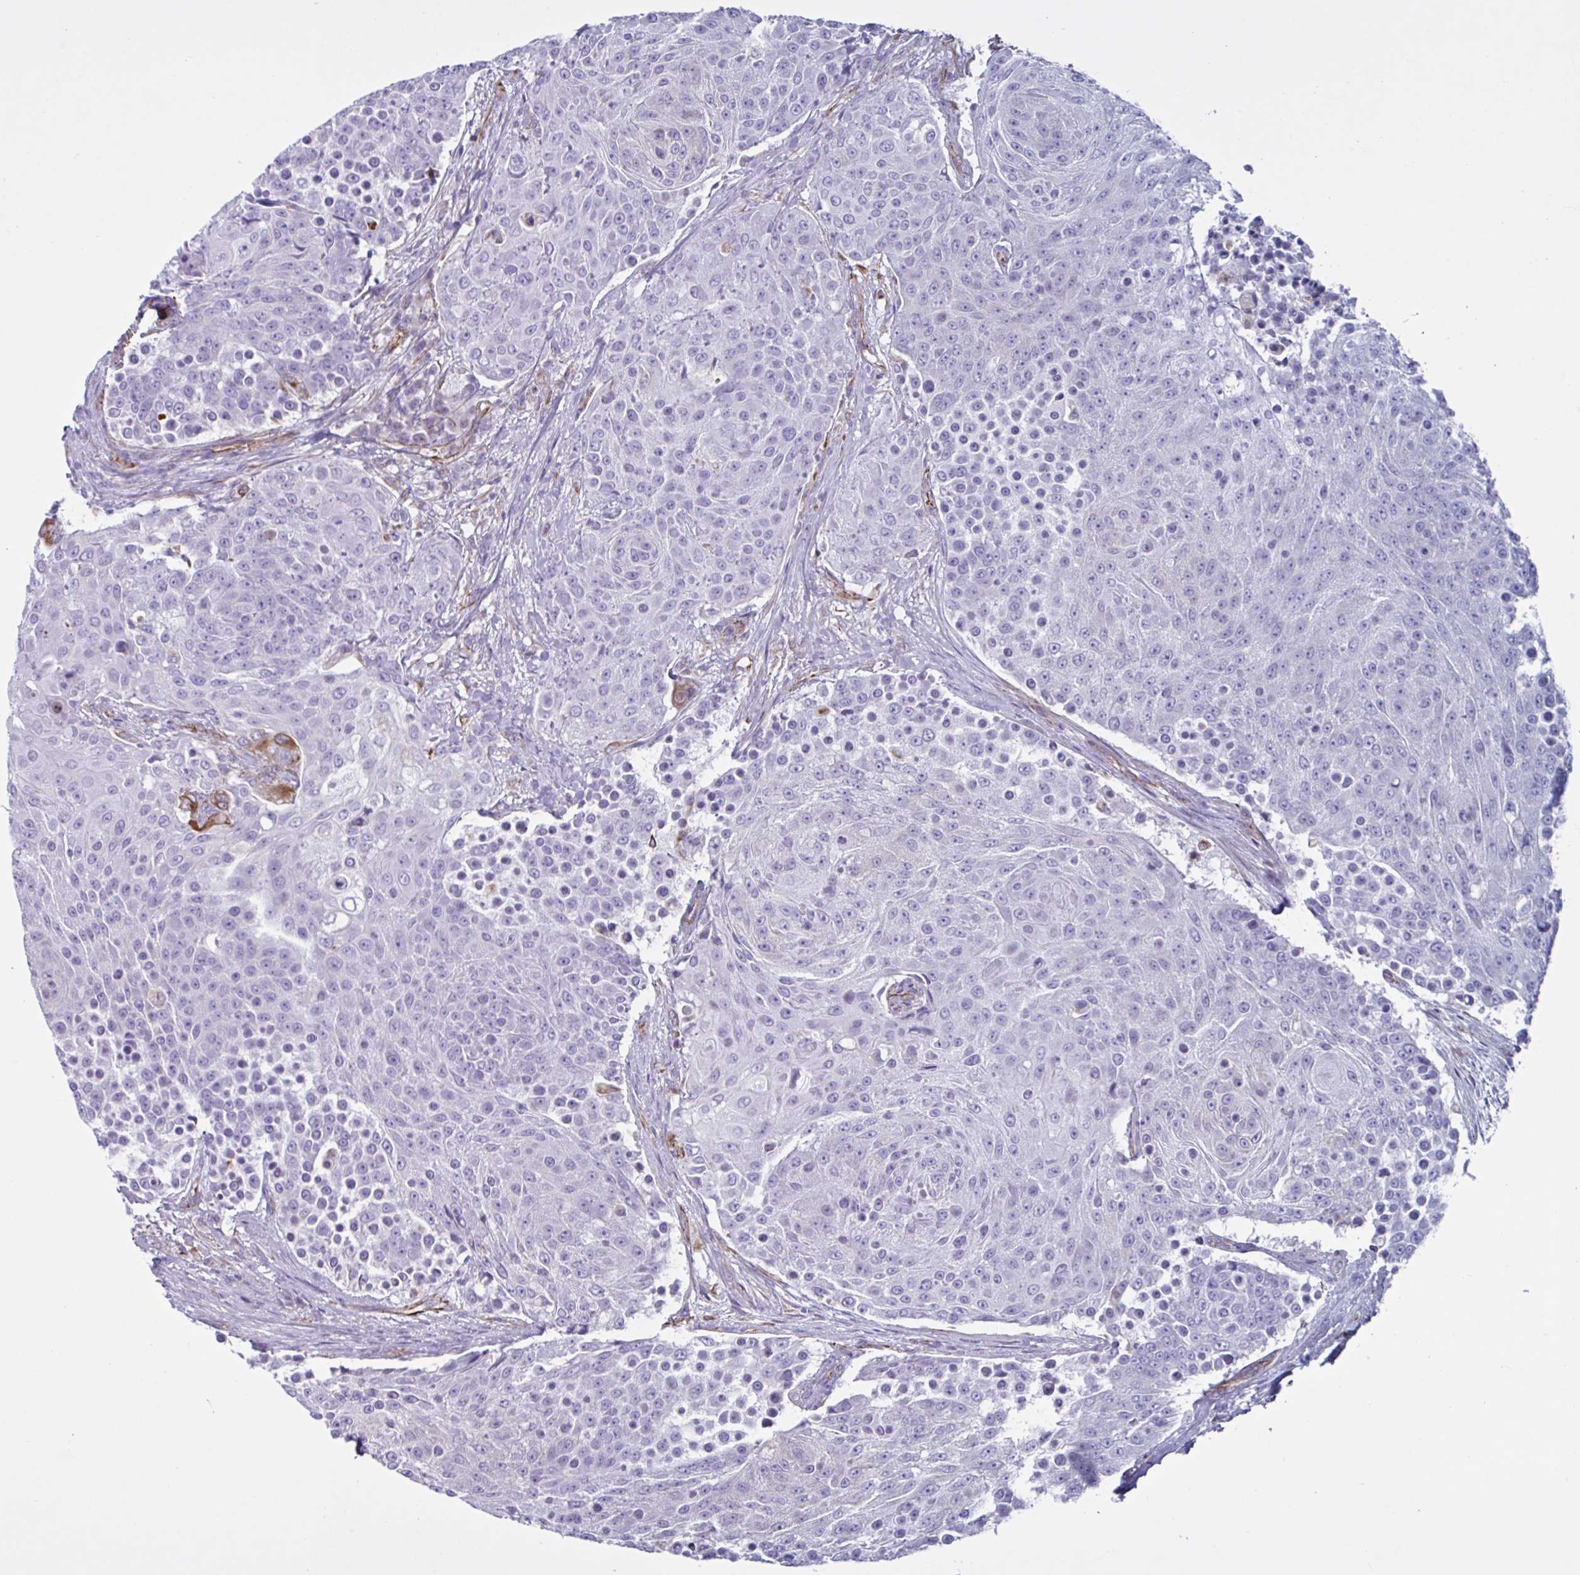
{"staining": {"intensity": "negative", "quantity": "none", "location": "none"}, "tissue": "urothelial cancer", "cell_type": "Tumor cells", "image_type": "cancer", "snomed": [{"axis": "morphology", "description": "Urothelial carcinoma, High grade"}, {"axis": "topography", "description": "Urinary bladder"}], "caption": "A high-resolution micrograph shows IHC staining of urothelial cancer, which shows no significant staining in tumor cells.", "gene": "TMEM86B", "patient": {"sex": "female", "age": 63}}